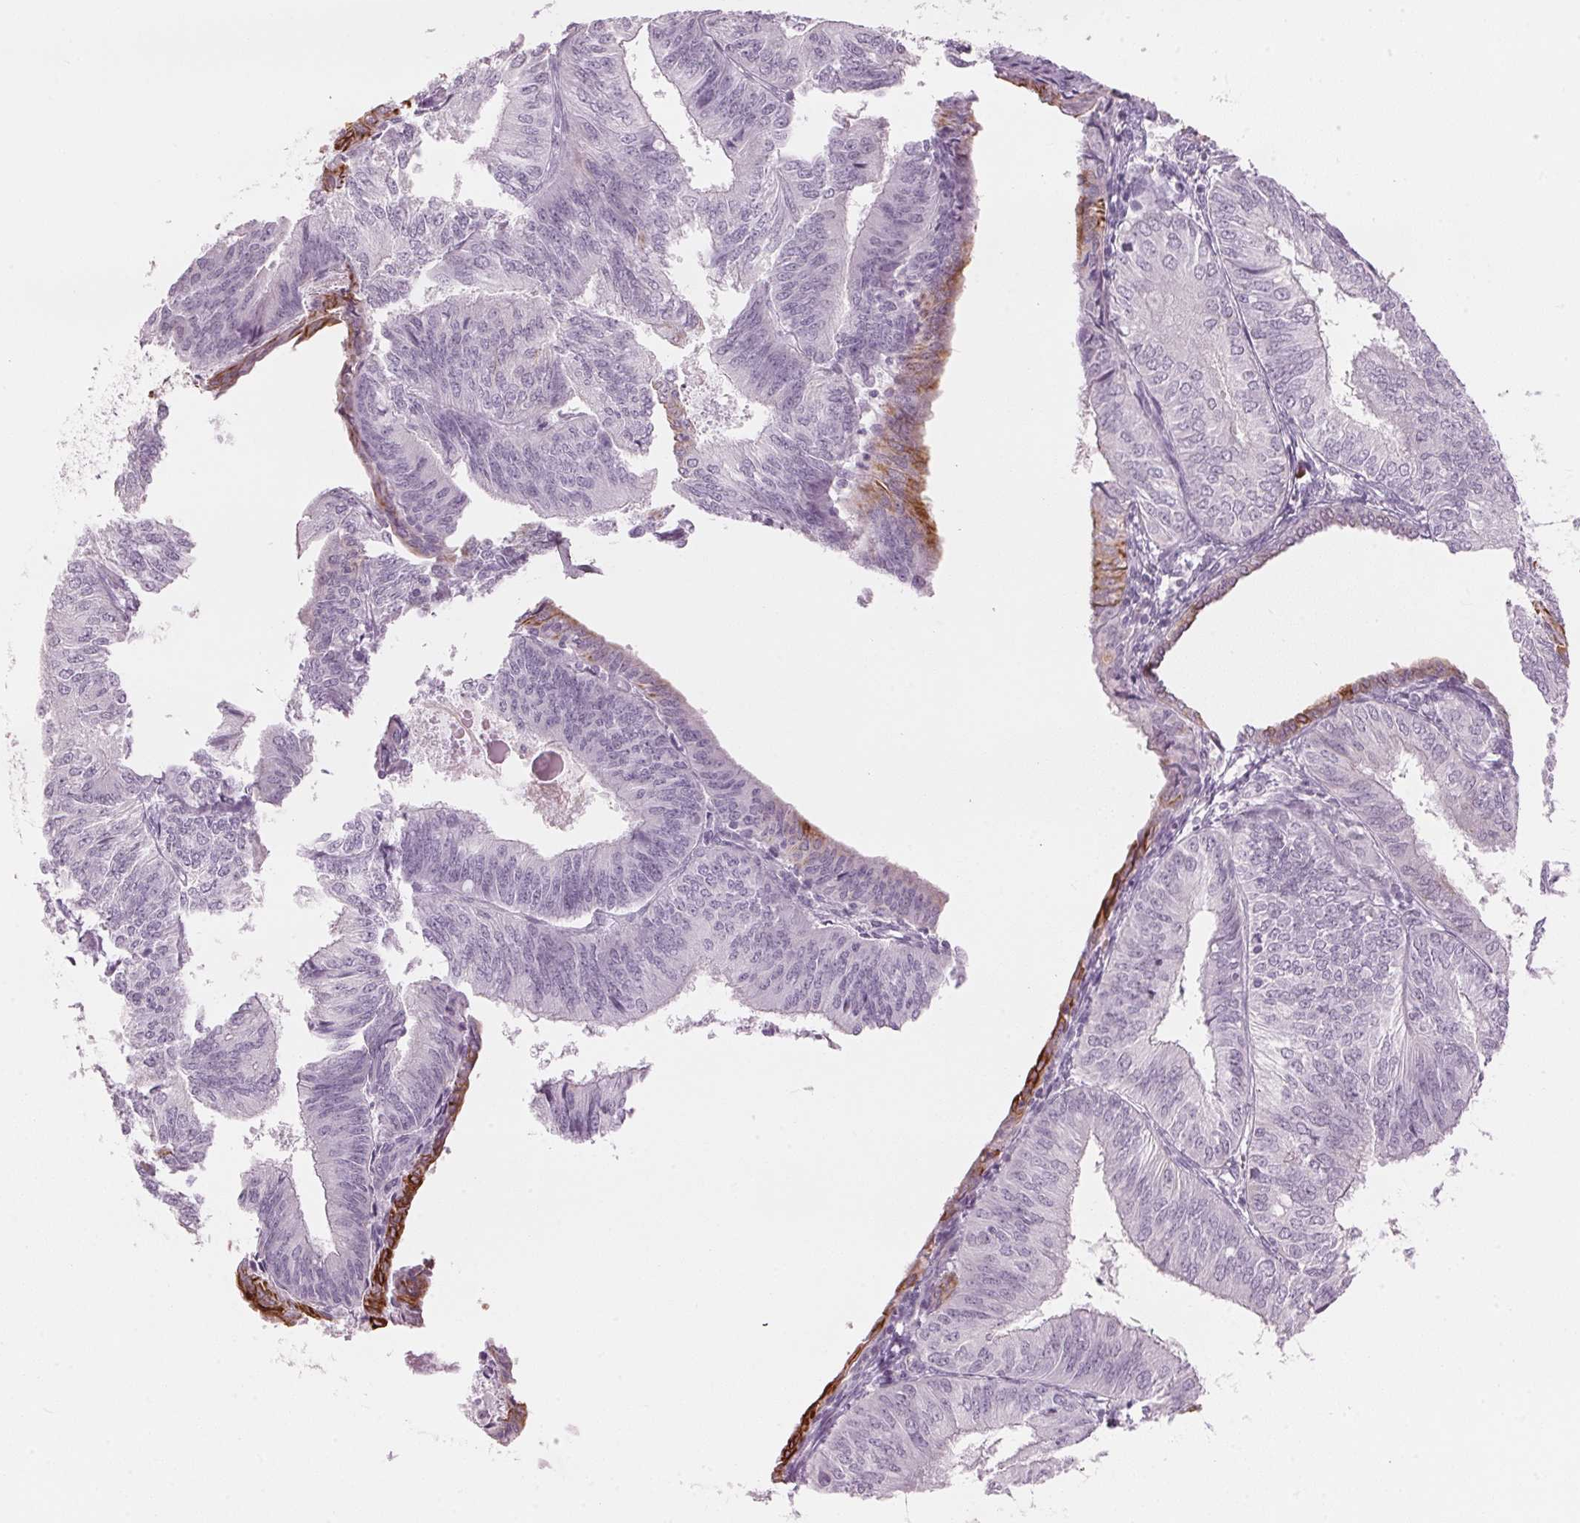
{"staining": {"intensity": "moderate", "quantity": "<25%", "location": "cytoplasmic/membranous"}, "tissue": "endometrial cancer", "cell_type": "Tumor cells", "image_type": "cancer", "snomed": [{"axis": "morphology", "description": "Adenocarcinoma, NOS"}, {"axis": "topography", "description": "Endometrium"}], "caption": "A high-resolution photomicrograph shows IHC staining of endometrial cancer, which shows moderate cytoplasmic/membranous expression in about <25% of tumor cells.", "gene": "SCTR", "patient": {"sex": "female", "age": 58}}